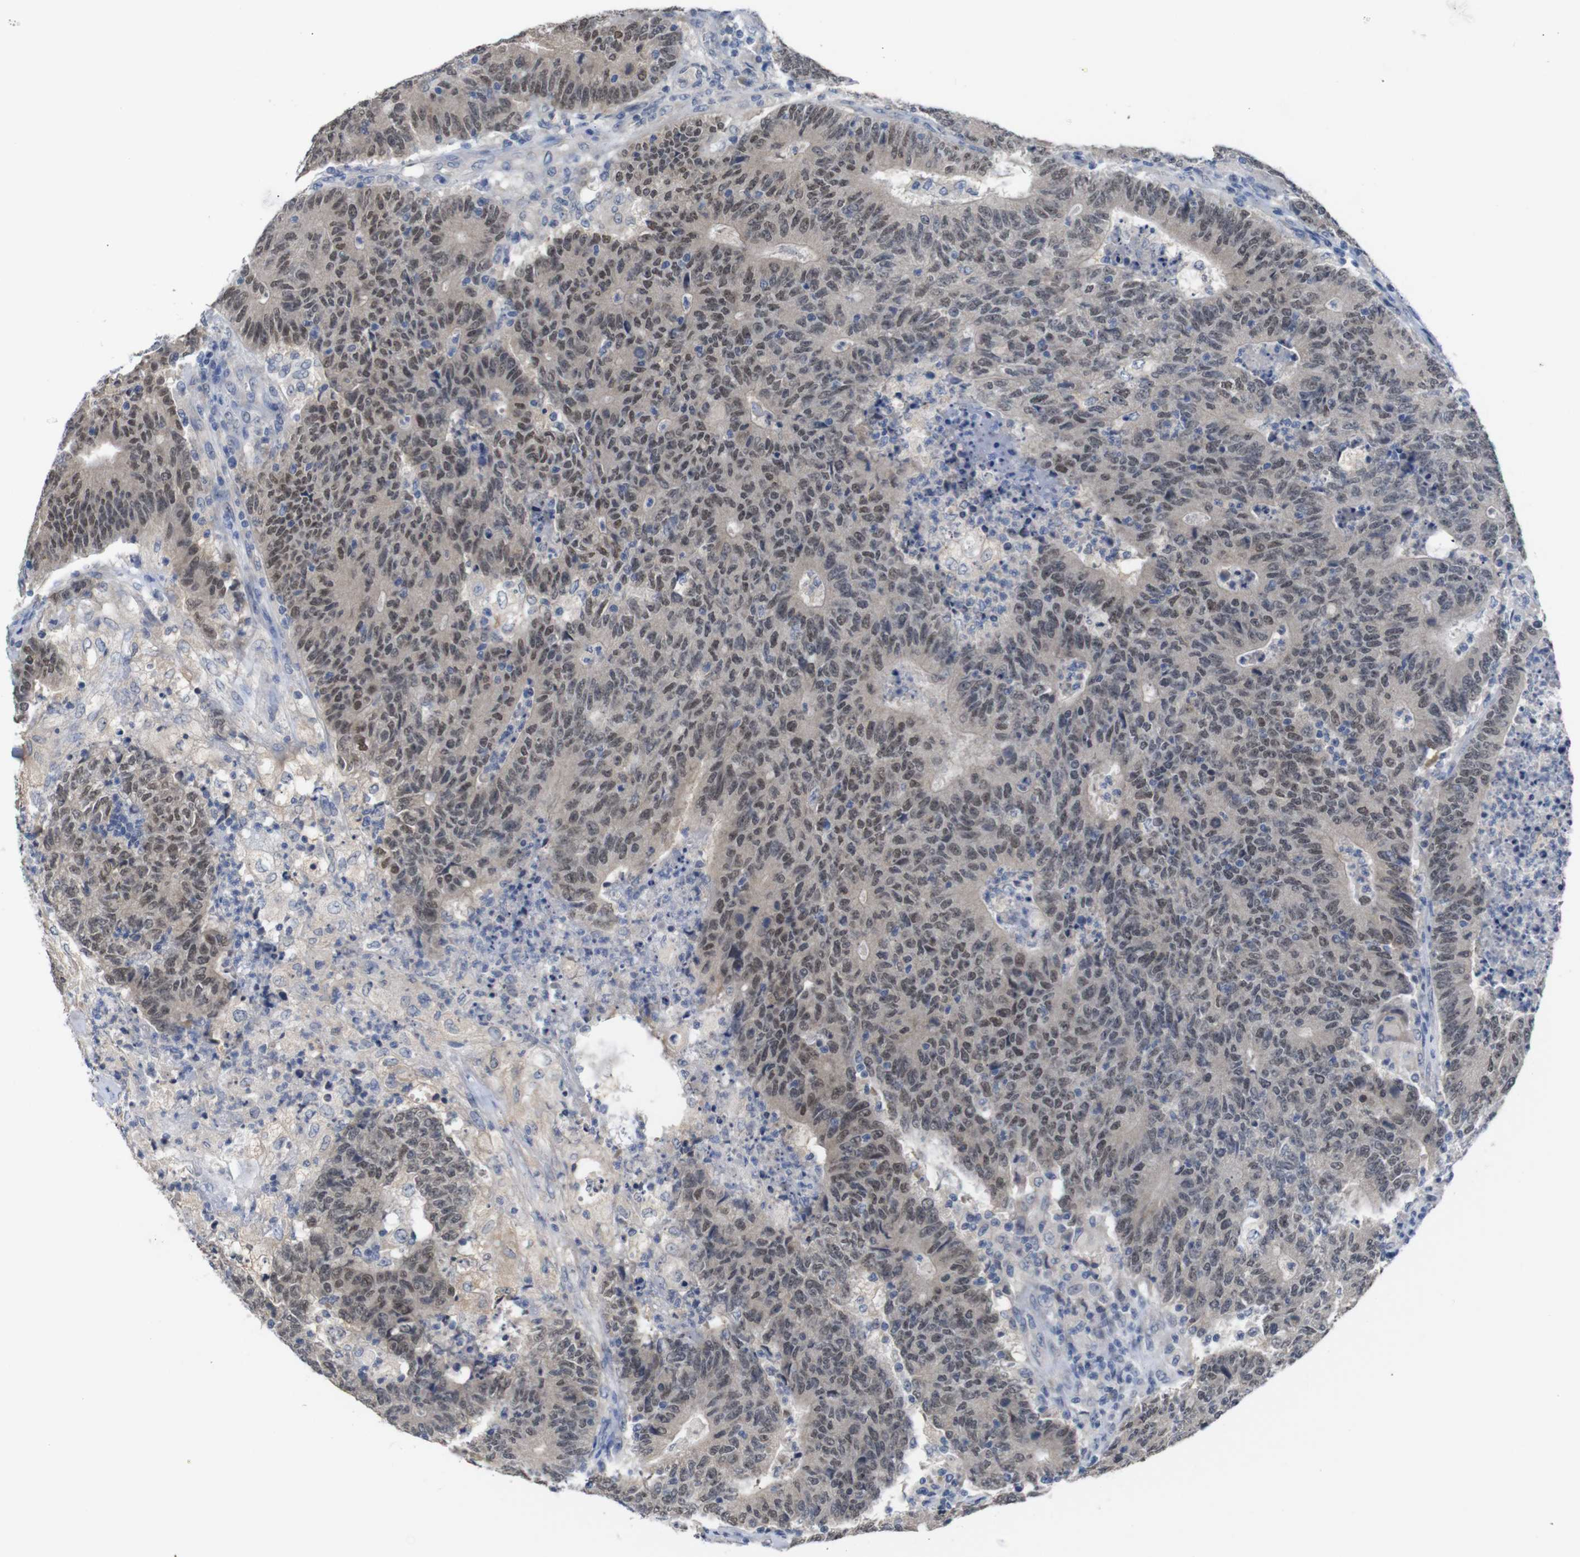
{"staining": {"intensity": "moderate", "quantity": "25%-75%", "location": "nuclear"}, "tissue": "colorectal cancer", "cell_type": "Tumor cells", "image_type": "cancer", "snomed": [{"axis": "morphology", "description": "Normal tissue, NOS"}, {"axis": "morphology", "description": "Adenocarcinoma, NOS"}, {"axis": "topography", "description": "Colon"}], "caption": "Brown immunohistochemical staining in colorectal cancer (adenocarcinoma) displays moderate nuclear positivity in approximately 25%-75% of tumor cells.", "gene": "HNF1A", "patient": {"sex": "female", "age": 75}}